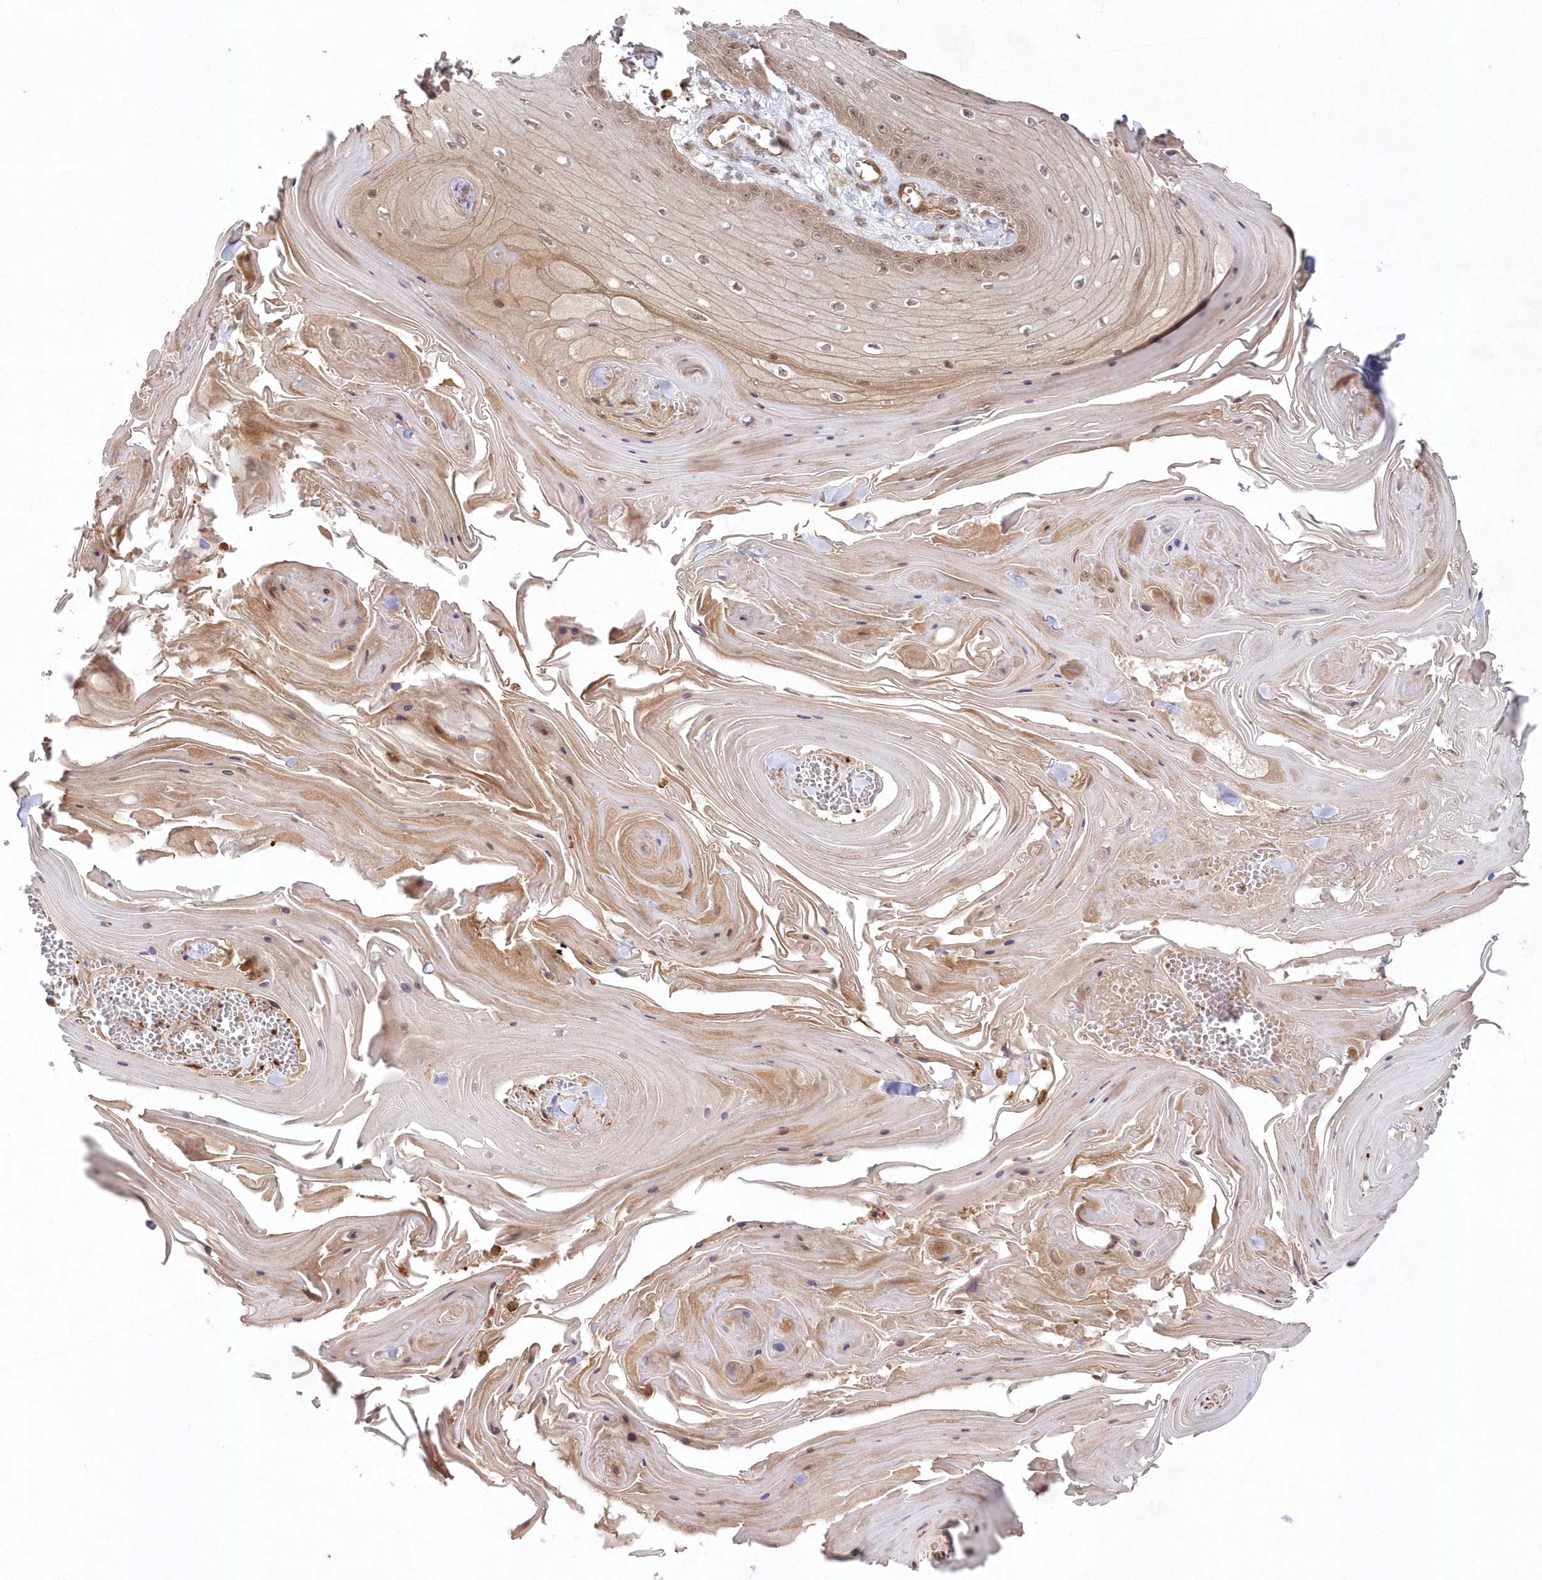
{"staining": {"intensity": "weak", "quantity": ">75%", "location": "cytoplasmic/membranous,nuclear"}, "tissue": "skin cancer", "cell_type": "Tumor cells", "image_type": "cancer", "snomed": [{"axis": "morphology", "description": "Squamous cell carcinoma, NOS"}, {"axis": "topography", "description": "Skin"}], "caption": "Immunohistochemistry of human skin cancer (squamous cell carcinoma) shows low levels of weak cytoplasmic/membranous and nuclear expression in about >75% of tumor cells.", "gene": "GBE1", "patient": {"sex": "male", "age": 74}}